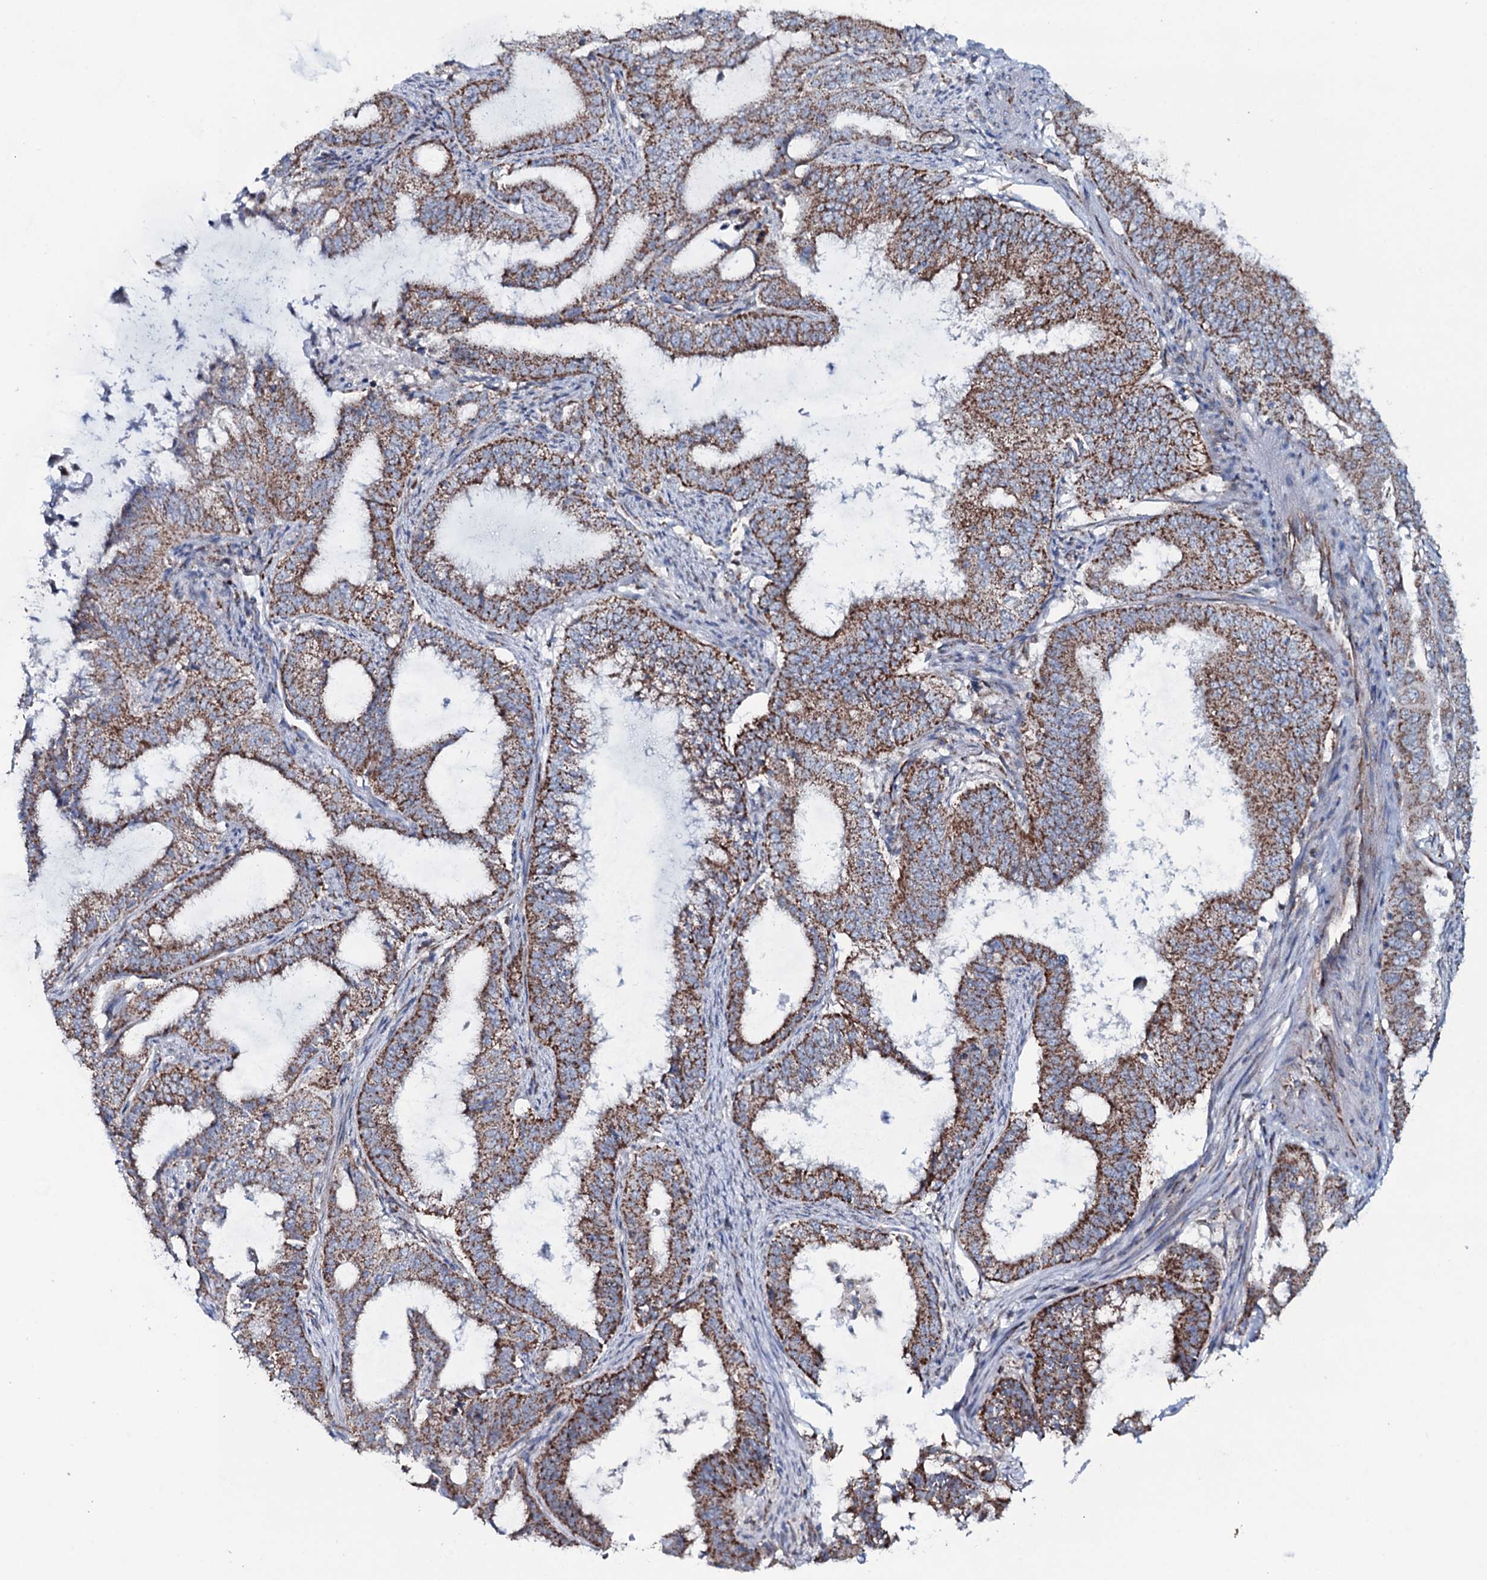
{"staining": {"intensity": "strong", "quantity": ">75%", "location": "cytoplasmic/membranous"}, "tissue": "endometrial cancer", "cell_type": "Tumor cells", "image_type": "cancer", "snomed": [{"axis": "morphology", "description": "Adenocarcinoma, NOS"}, {"axis": "topography", "description": "Endometrium"}], "caption": "Adenocarcinoma (endometrial) stained for a protein shows strong cytoplasmic/membranous positivity in tumor cells. The staining was performed using DAB (3,3'-diaminobenzidine) to visualize the protein expression in brown, while the nuclei were stained in blue with hematoxylin (Magnification: 20x).", "gene": "MRPS35", "patient": {"sex": "female", "age": 51}}